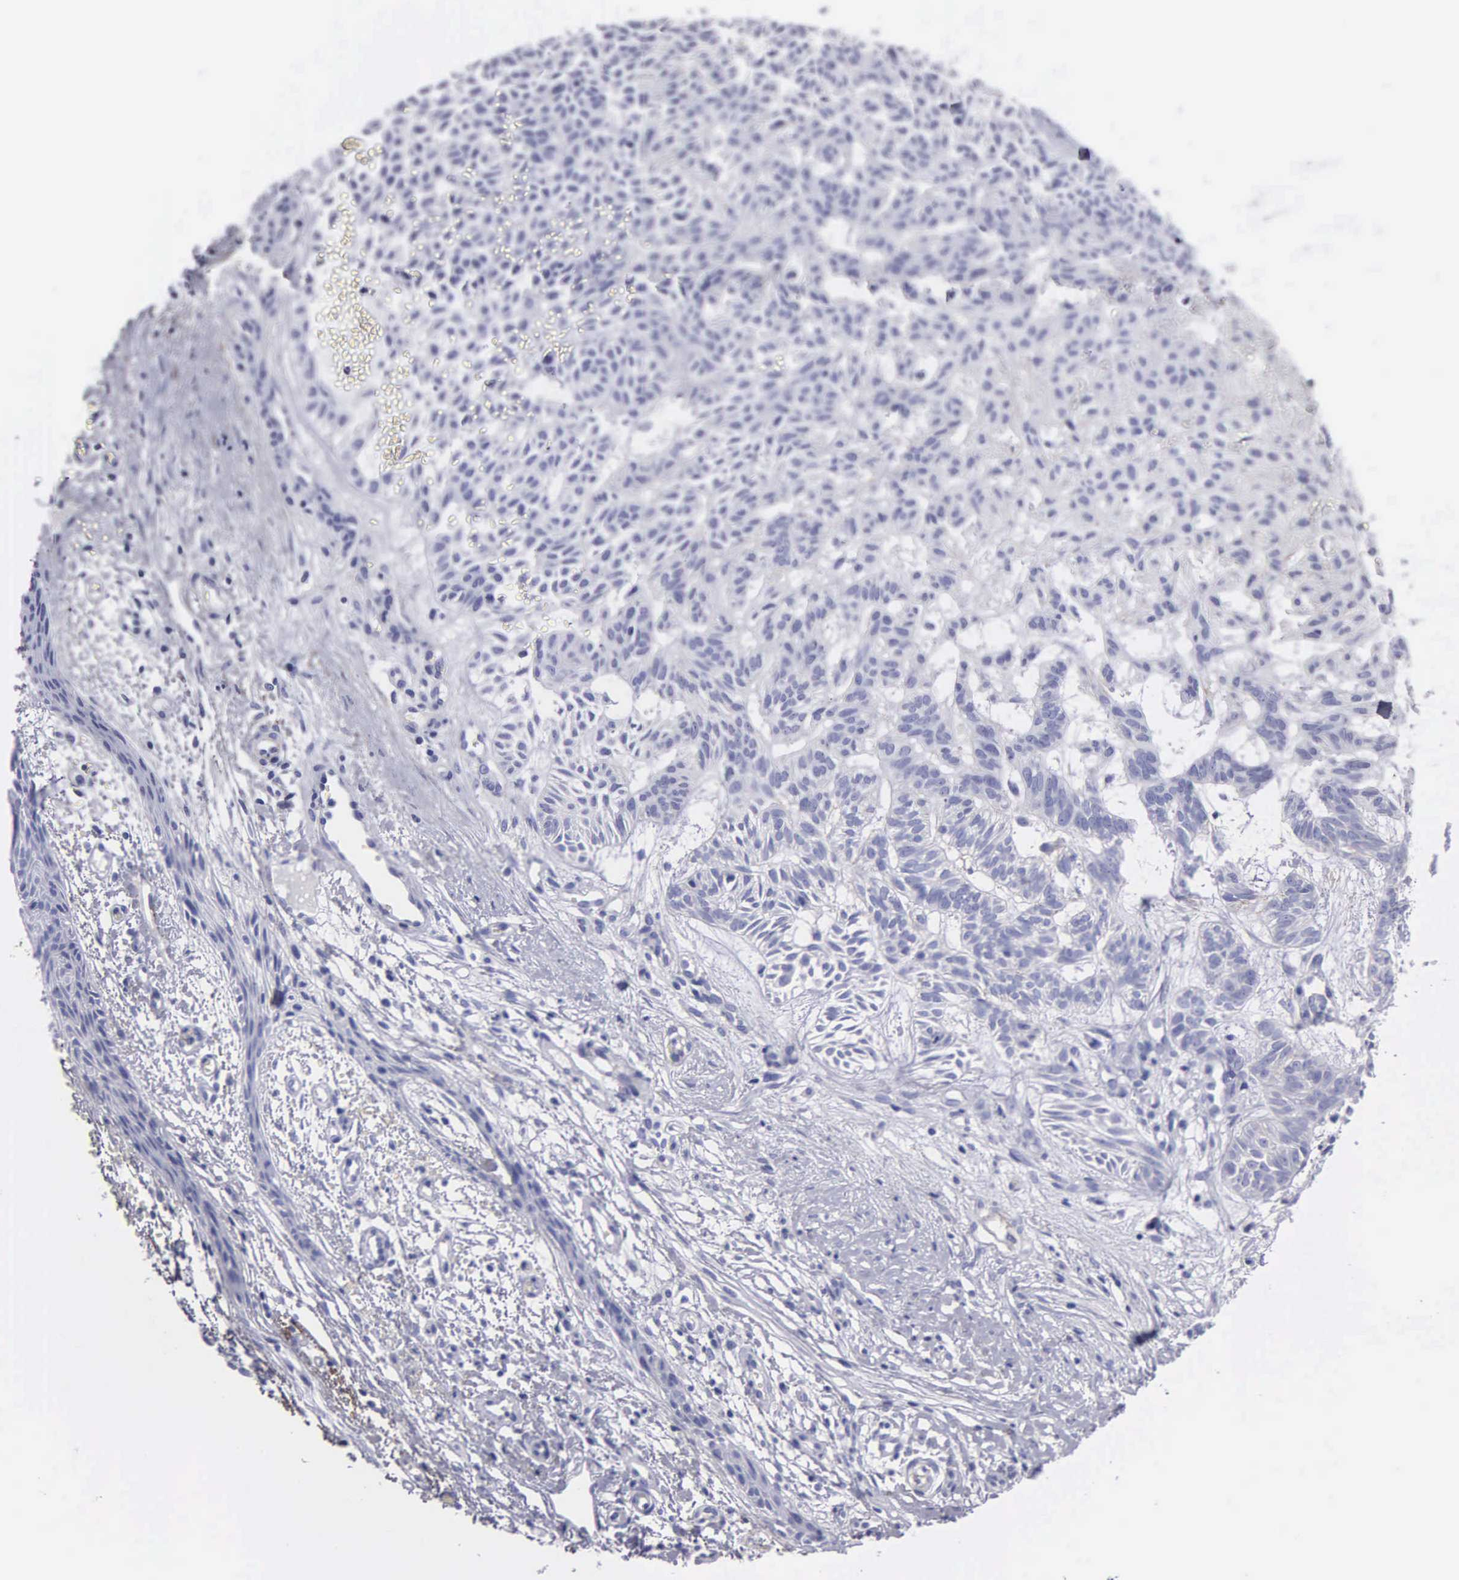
{"staining": {"intensity": "negative", "quantity": "none", "location": "none"}, "tissue": "skin cancer", "cell_type": "Tumor cells", "image_type": "cancer", "snomed": [{"axis": "morphology", "description": "Basal cell carcinoma"}, {"axis": "topography", "description": "Skin"}], "caption": "The histopathology image reveals no significant positivity in tumor cells of skin cancer.", "gene": "FBLN5", "patient": {"sex": "male", "age": 75}}